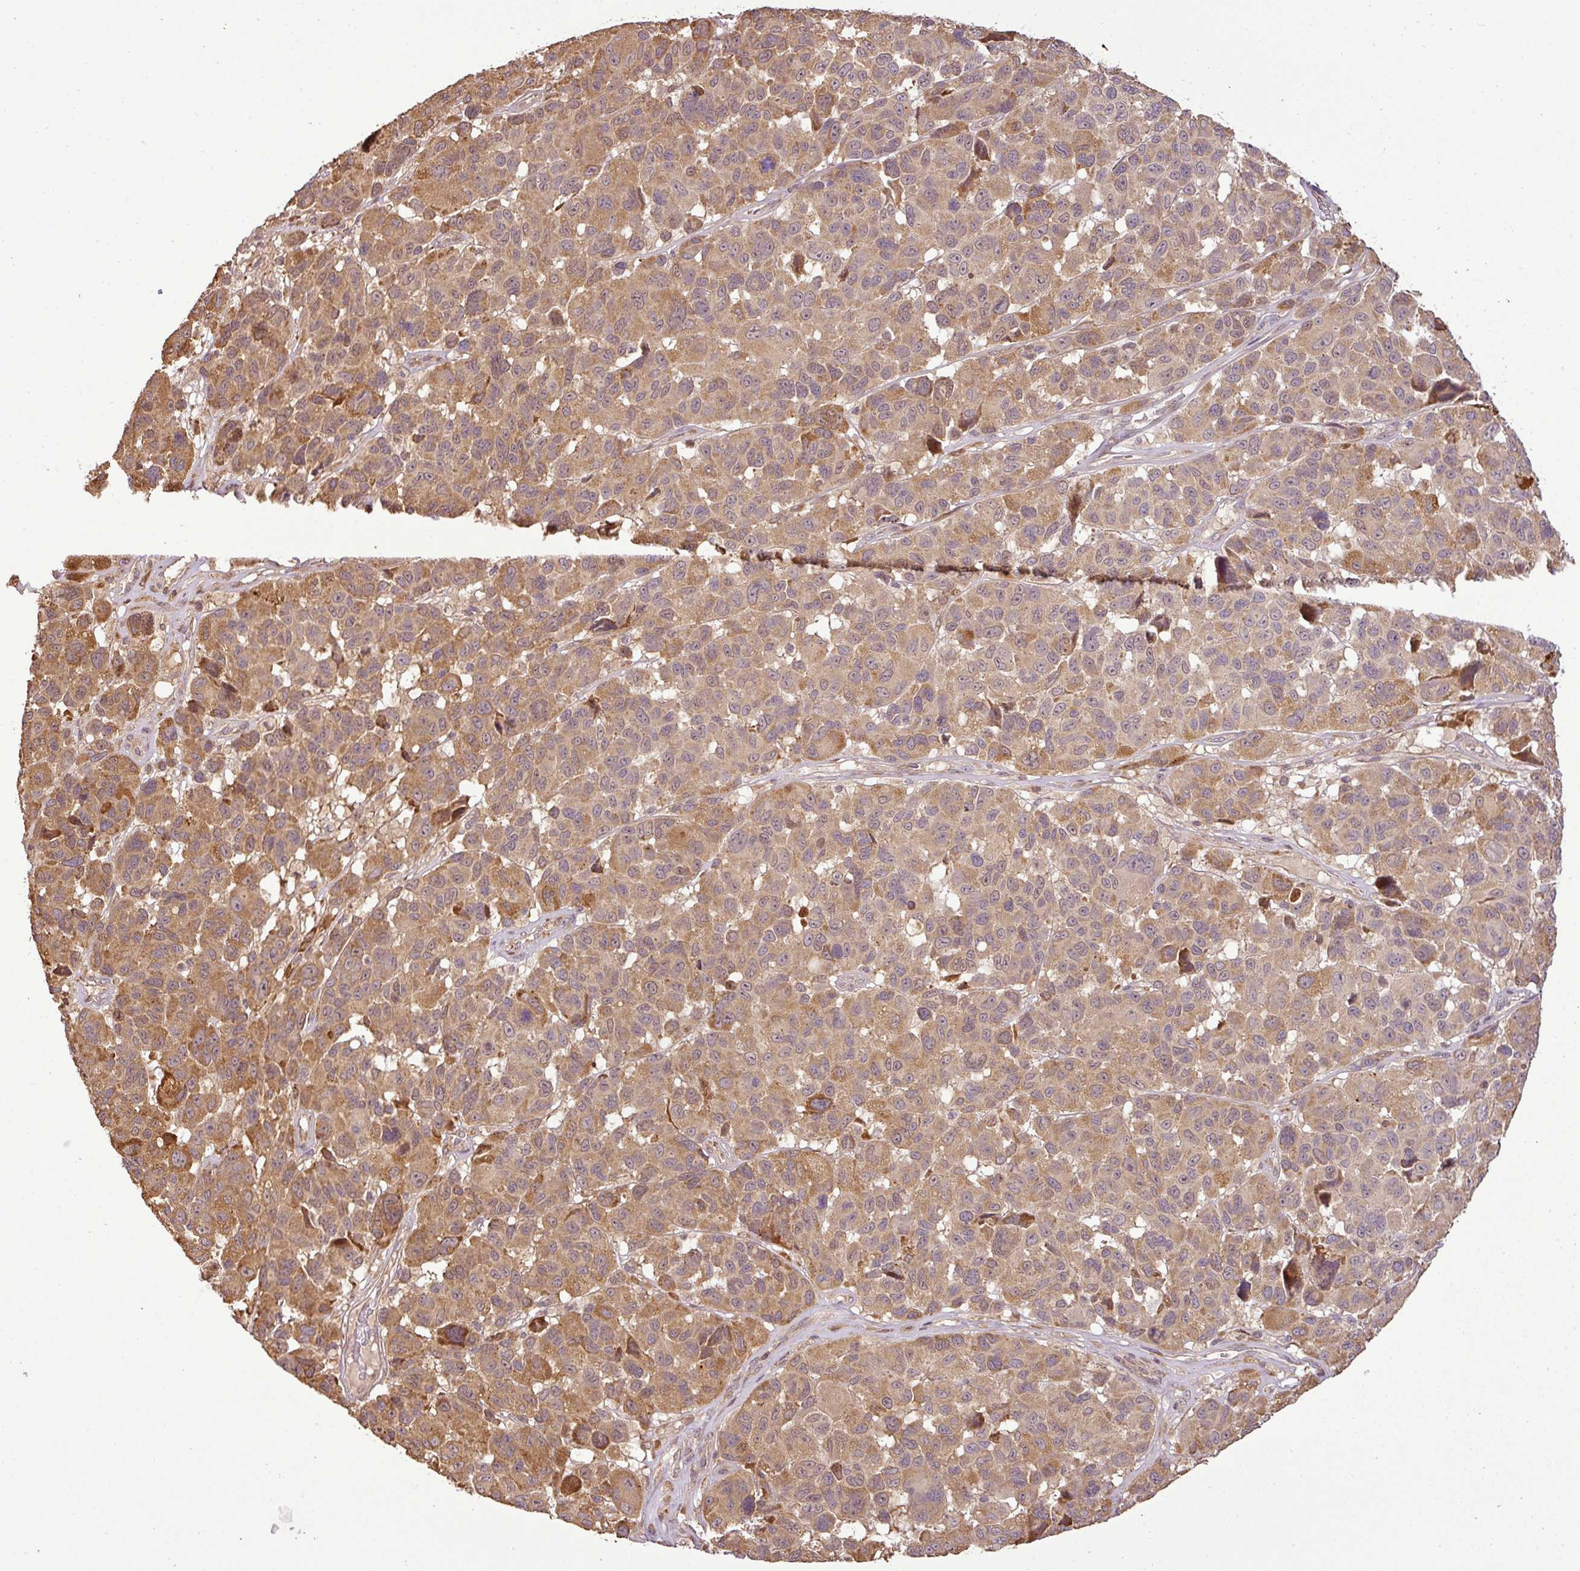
{"staining": {"intensity": "moderate", "quantity": ">75%", "location": "cytoplasmic/membranous,nuclear"}, "tissue": "melanoma", "cell_type": "Tumor cells", "image_type": "cancer", "snomed": [{"axis": "morphology", "description": "Malignant melanoma, NOS"}, {"axis": "topography", "description": "Skin"}], "caption": "The image displays immunohistochemical staining of melanoma. There is moderate cytoplasmic/membranous and nuclear staining is present in approximately >75% of tumor cells.", "gene": "FAIM", "patient": {"sex": "female", "age": 66}}